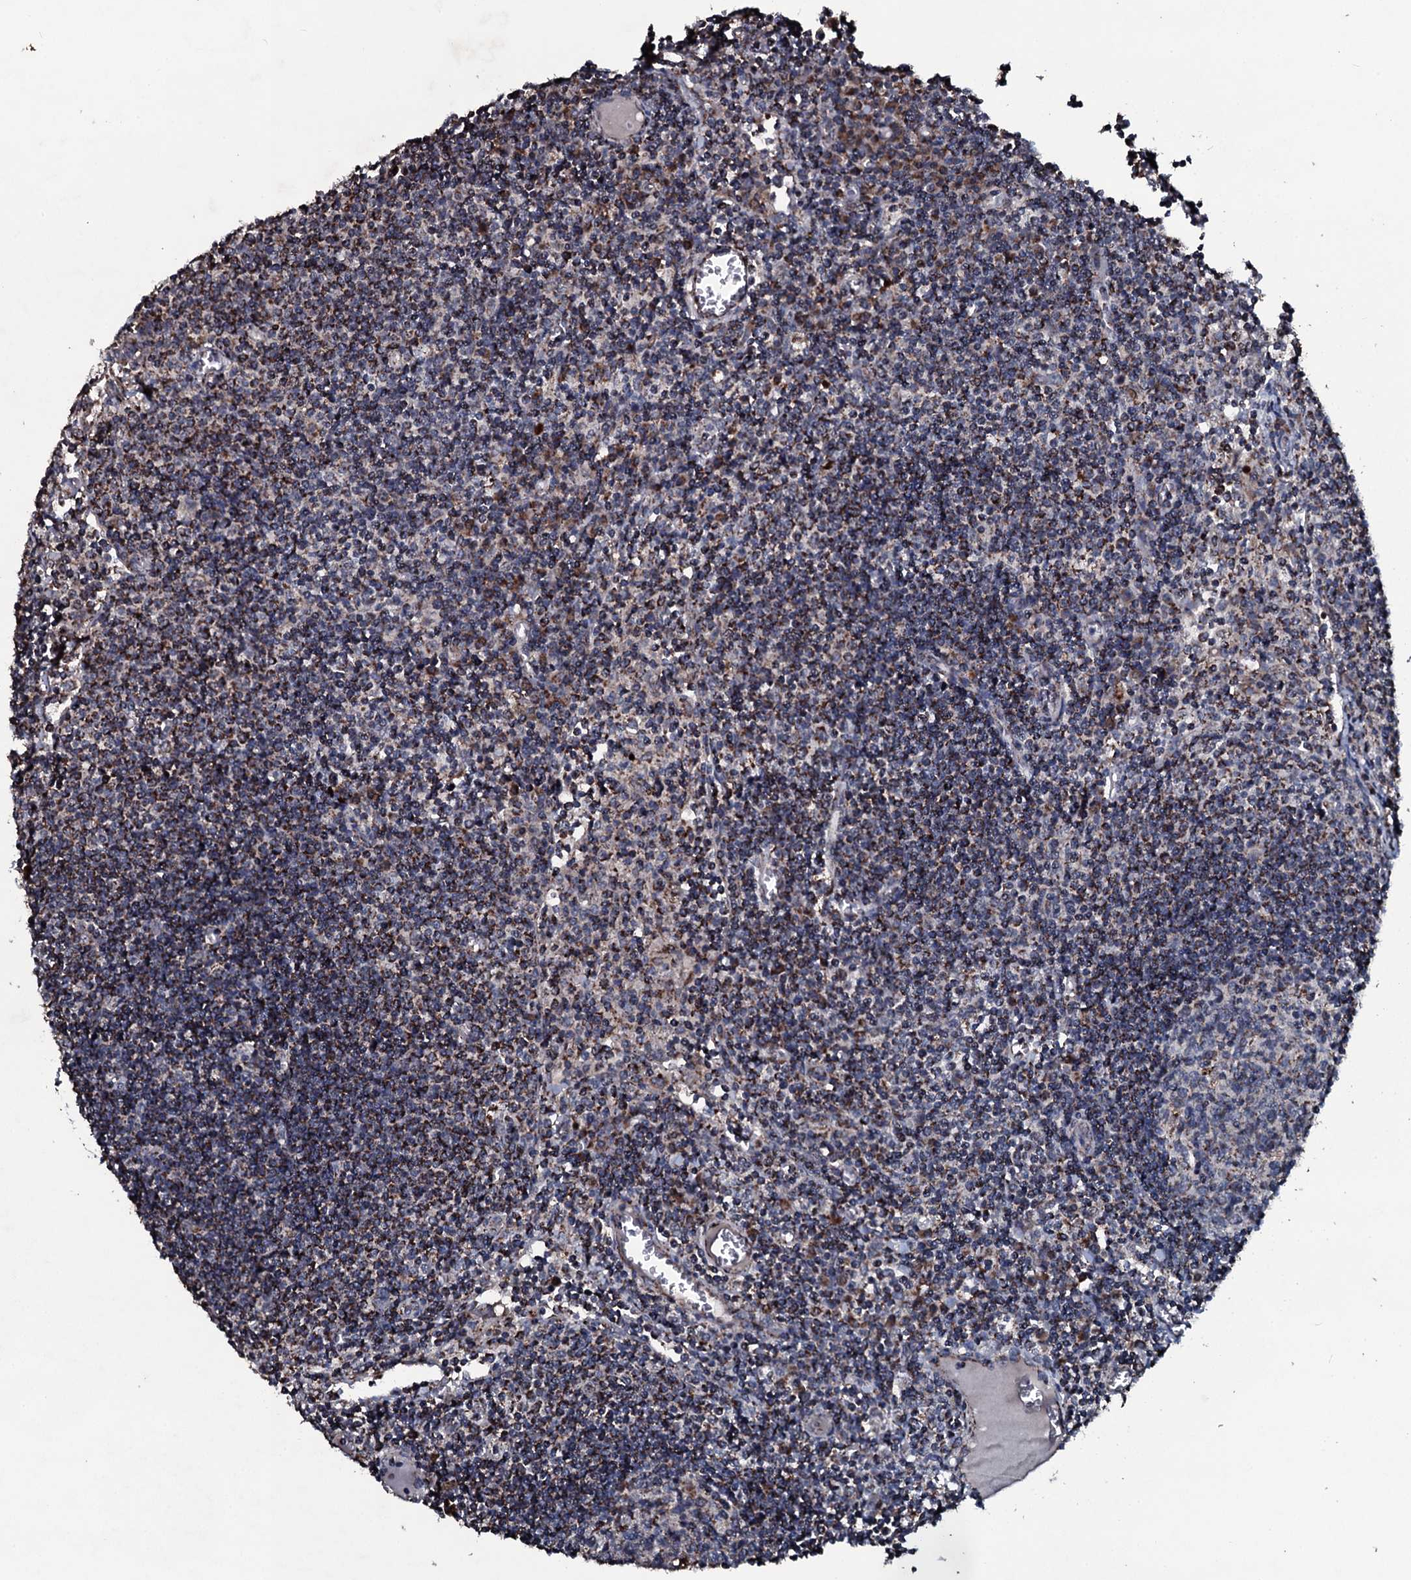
{"staining": {"intensity": "weak", "quantity": "<25%", "location": "cytoplasmic/membranous"}, "tissue": "lymph node", "cell_type": "Germinal center cells", "image_type": "normal", "snomed": [{"axis": "morphology", "description": "Normal tissue, NOS"}, {"axis": "topography", "description": "Lymph node"}], "caption": "Histopathology image shows no significant protein positivity in germinal center cells of benign lymph node.", "gene": "DYNC2I2", "patient": {"sex": "female", "age": 55}}